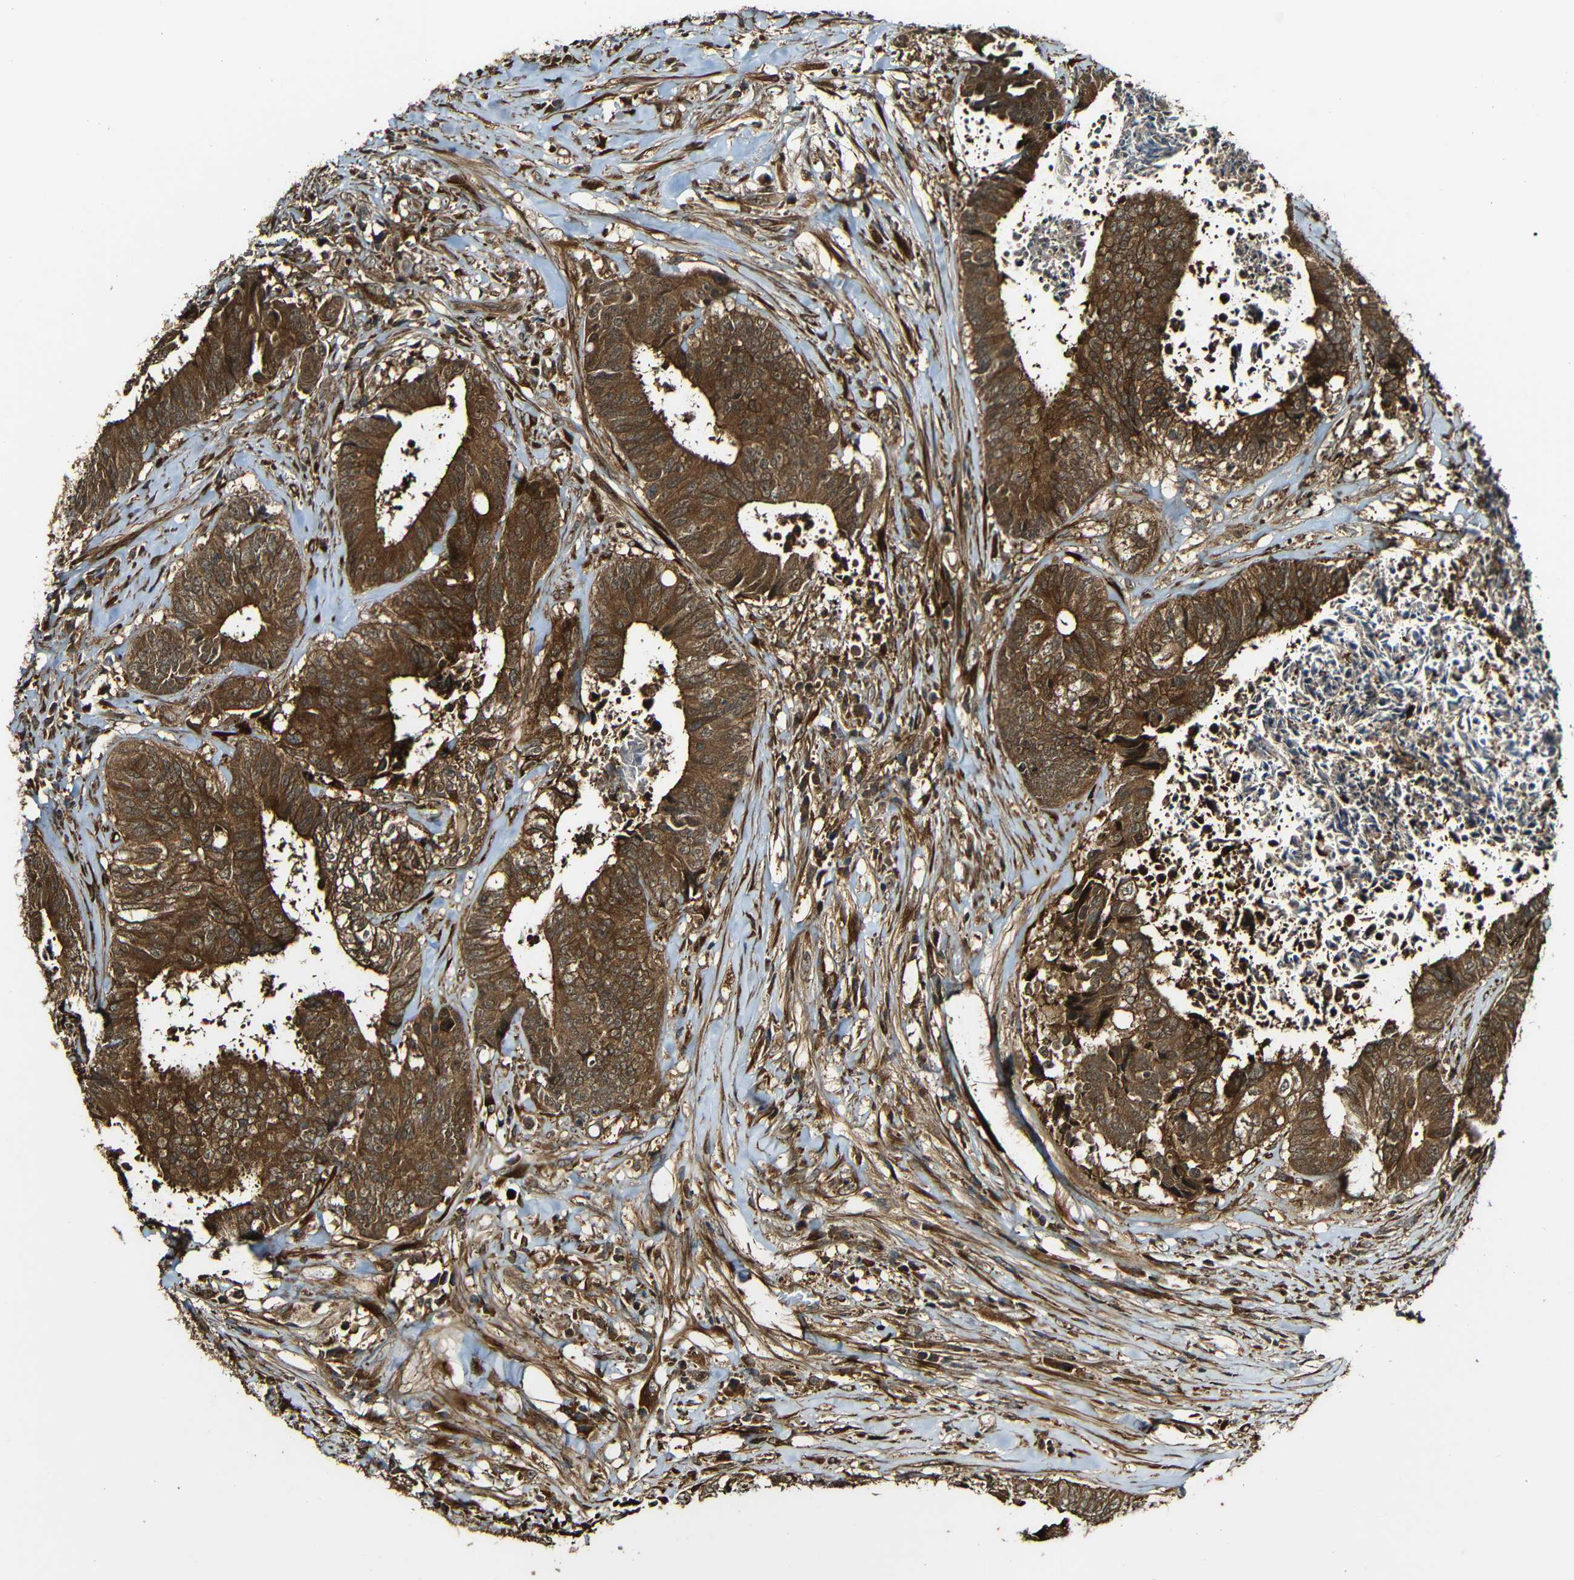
{"staining": {"intensity": "strong", "quantity": ">75%", "location": "cytoplasmic/membranous"}, "tissue": "colorectal cancer", "cell_type": "Tumor cells", "image_type": "cancer", "snomed": [{"axis": "morphology", "description": "Adenocarcinoma, NOS"}, {"axis": "topography", "description": "Rectum"}], "caption": "Immunohistochemistry micrograph of neoplastic tissue: colorectal cancer (adenocarcinoma) stained using IHC shows high levels of strong protein expression localized specifically in the cytoplasmic/membranous of tumor cells, appearing as a cytoplasmic/membranous brown color.", "gene": "CASP8", "patient": {"sex": "male", "age": 72}}